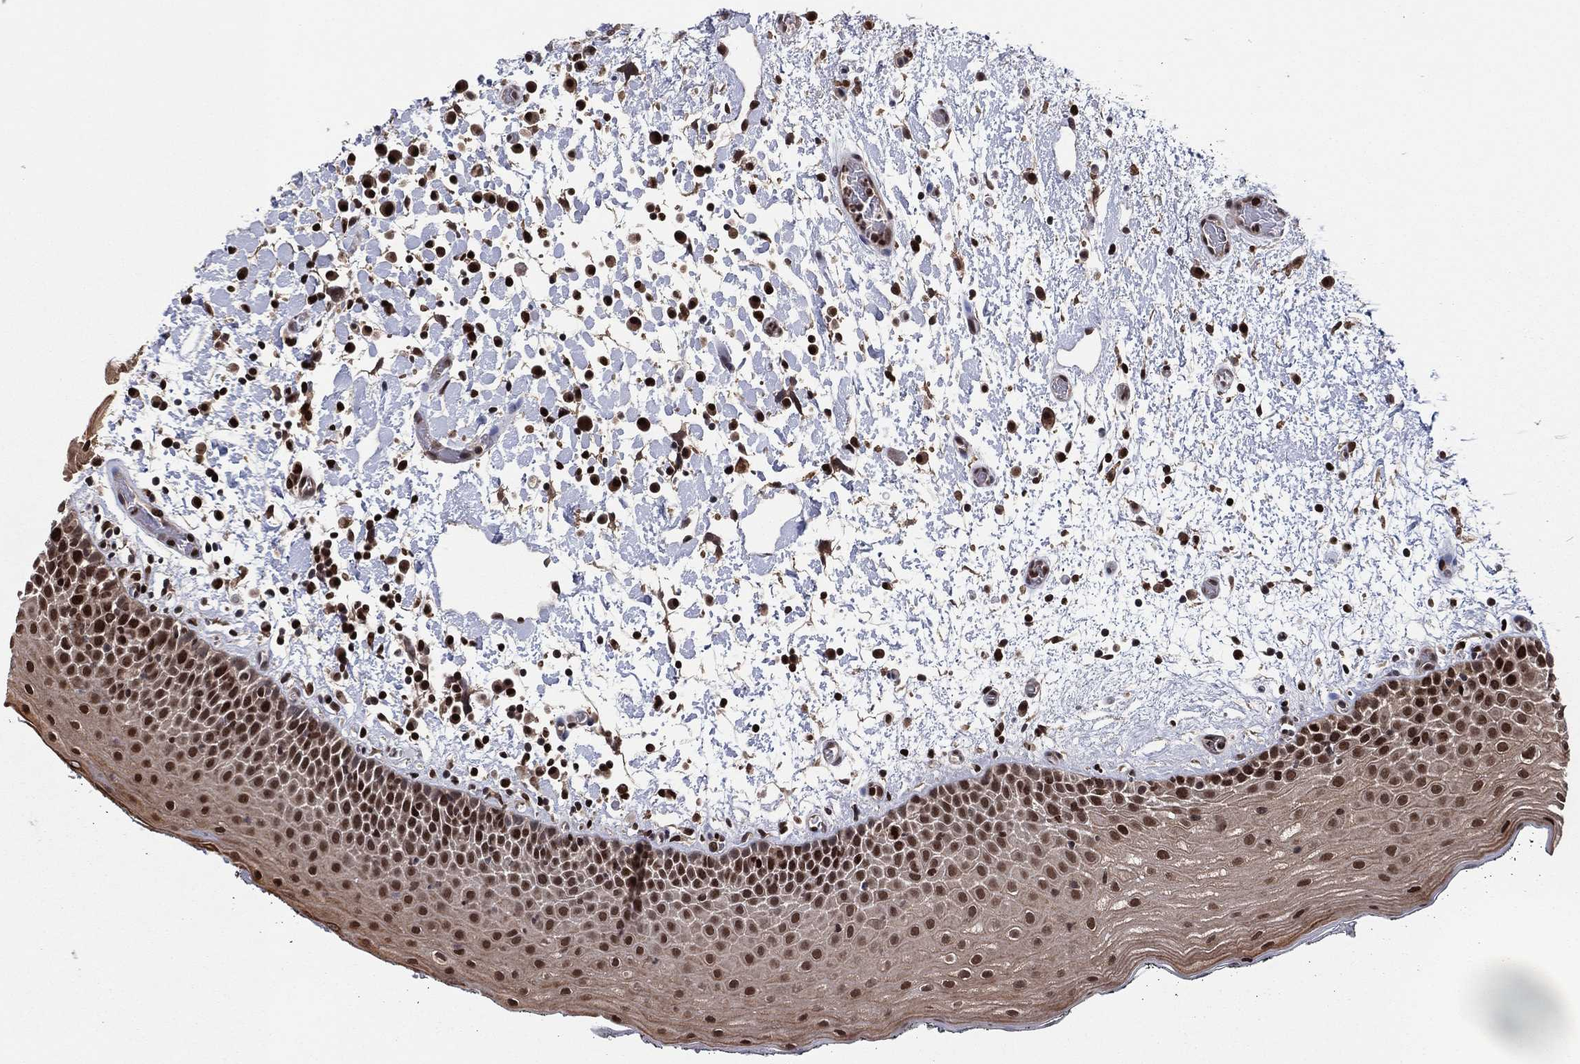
{"staining": {"intensity": "strong", "quantity": ">75%", "location": "cytoplasmic/membranous,nuclear"}, "tissue": "oral mucosa", "cell_type": "Squamous epithelial cells", "image_type": "normal", "snomed": [{"axis": "morphology", "description": "Normal tissue, NOS"}, {"axis": "morphology", "description": "Squamous cell carcinoma, NOS"}, {"axis": "topography", "description": "Oral tissue"}, {"axis": "topography", "description": "Tounge, NOS"}, {"axis": "topography", "description": "Head-Neck"}], "caption": "Protein staining exhibits strong cytoplasmic/membranous,nuclear positivity in about >75% of squamous epithelial cells in unremarkable oral mucosa.", "gene": "PSMA1", "patient": {"sex": "female", "age": 80}}